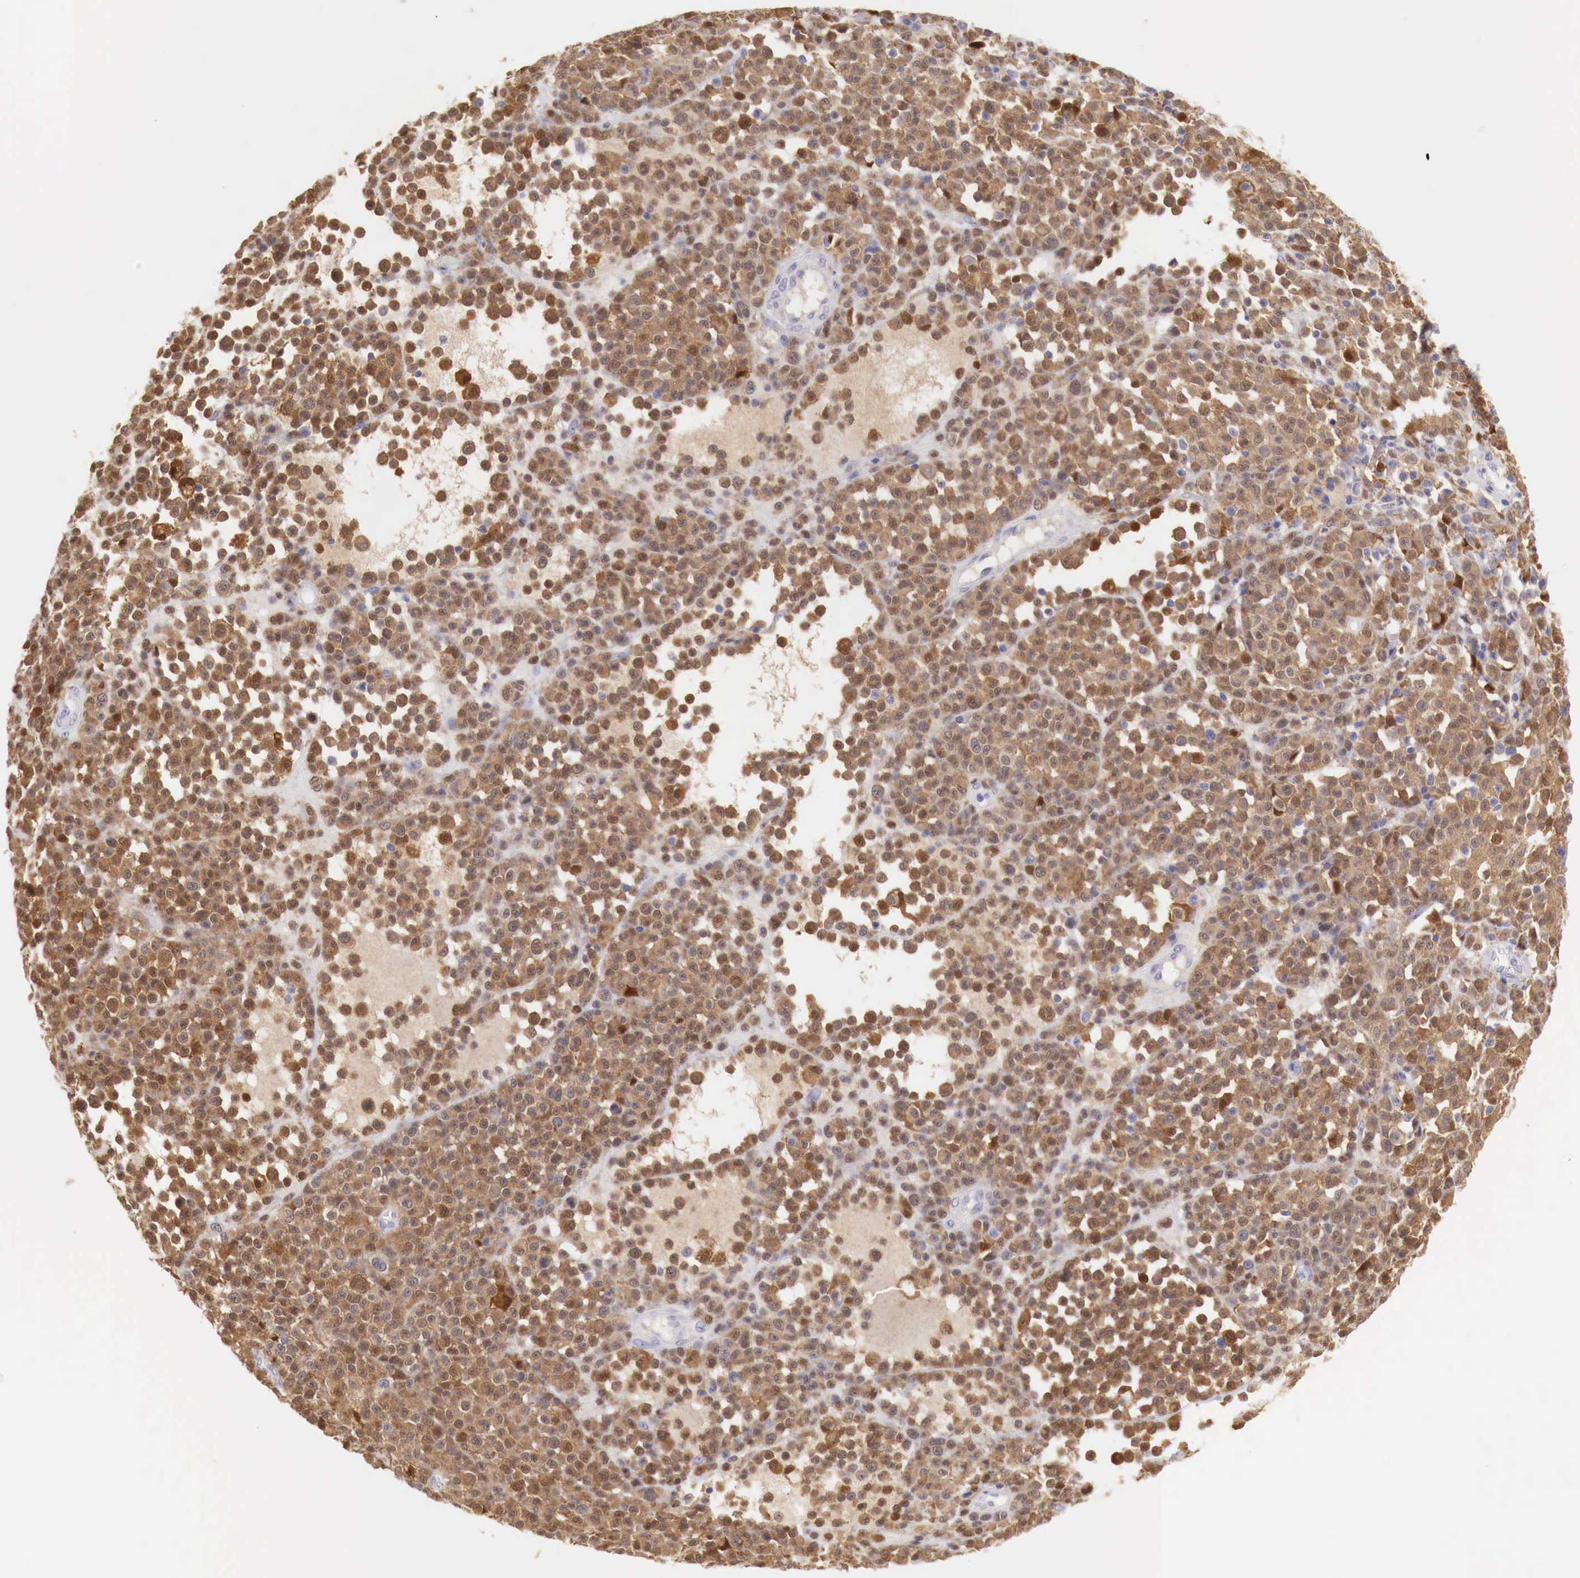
{"staining": {"intensity": "strong", "quantity": "25%-75%", "location": "cytoplasmic/membranous"}, "tissue": "melanoma", "cell_type": "Tumor cells", "image_type": "cancer", "snomed": [{"axis": "morphology", "description": "Malignant melanoma, Metastatic site"}, {"axis": "topography", "description": "Skin"}], "caption": "High-magnification brightfield microscopy of malignant melanoma (metastatic site) stained with DAB (3,3'-diaminobenzidine) (brown) and counterstained with hematoxylin (blue). tumor cells exhibit strong cytoplasmic/membranous expression is present in about25%-75% of cells.", "gene": "RENBP", "patient": {"sex": "male", "age": 32}}